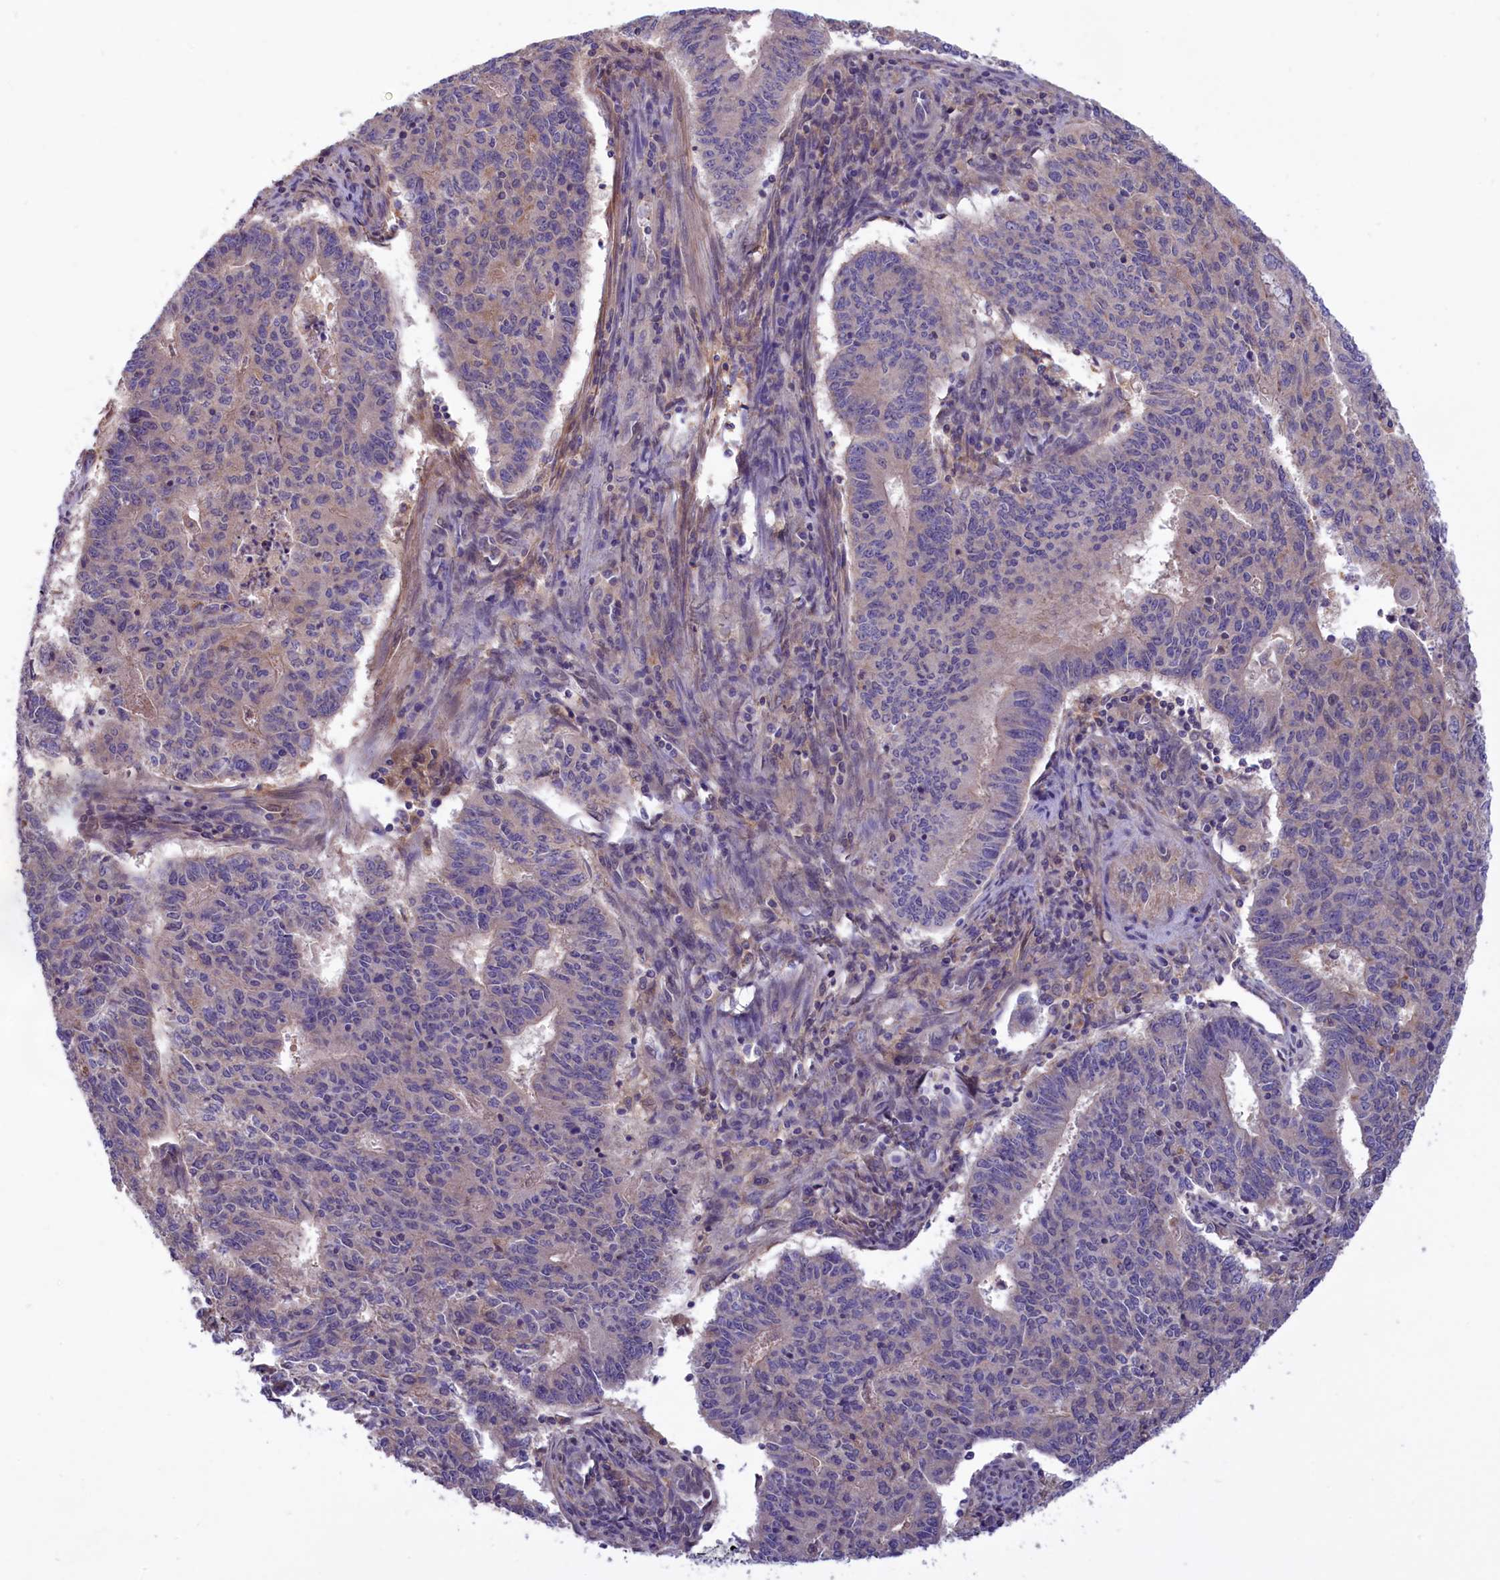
{"staining": {"intensity": "weak", "quantity": "<25%", "location": "cytoplasmic/membranous"}, "tissue": "endometrial cancer", "cell_type": "Tumor cells", "image_type": "cancer", "snomed": [{"axis": "morphology", "description": "Adenocarcinoma, NOS"}, {"axis": "topography", "description": "Endometrium"}], "caption": "This is a histopathology image of immunohistochemistry (IHC) staining of endometrial cancer, which shows no positivity in tumor cells.", "gene": "AMDHD2", "patient": {"sex": "female", "age": 59}}